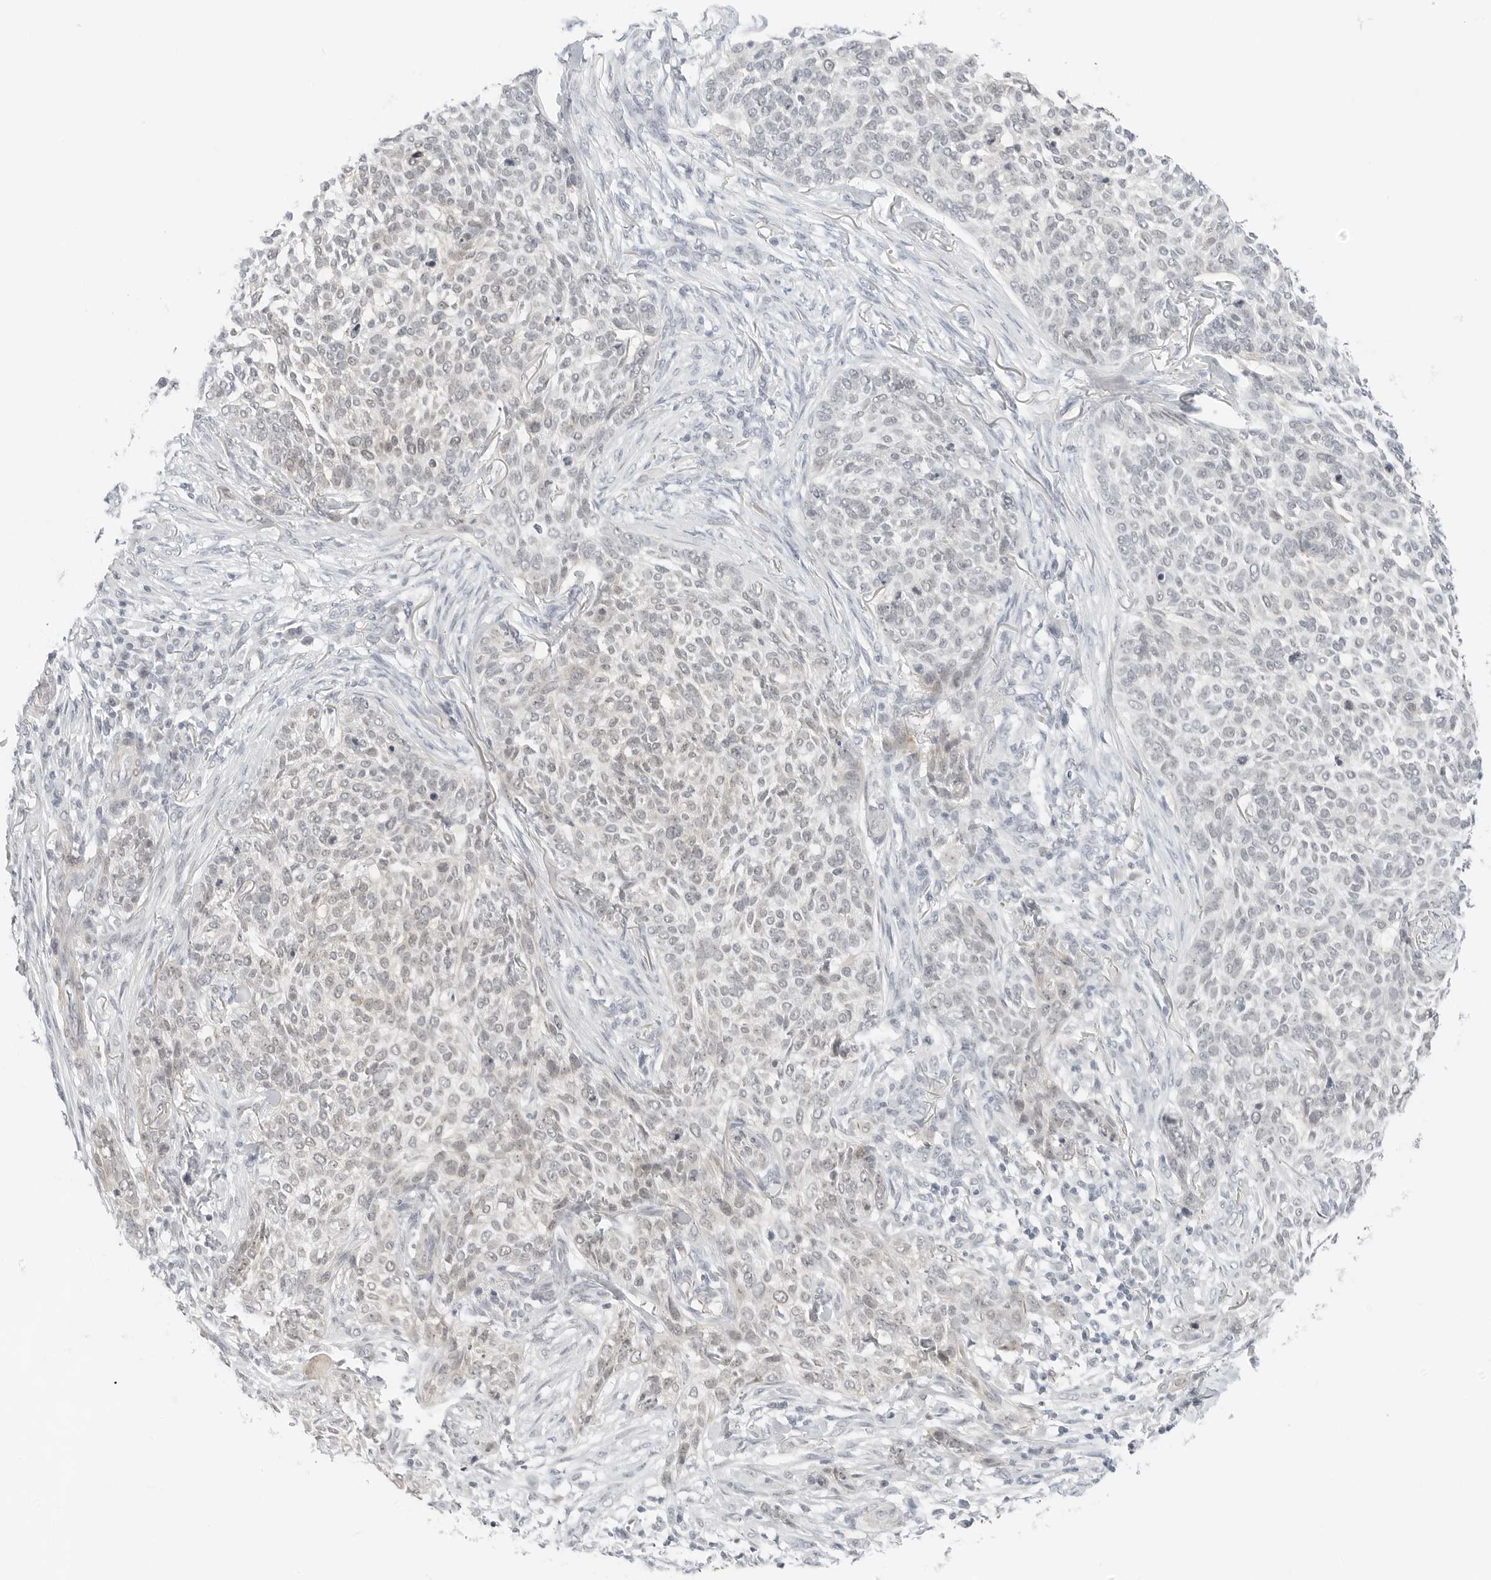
{"staining": {"intensity": "weak", "quantity": "<25%", "location": "cytoplasmic/membranous,nuclear"}, "tissue": "skin cancer", "cell_type": "Tumor cells", "image_type": "cancer", "snomed": [{"axis": "morphology", "description": "Basal cell carcinoma"}, {"axis": "topography", "description": "Skin"}], "caption": "DAB (3,3'-diaminobenzidine) immunohistochemical staining of skin cancer (basal cell carcinoma) demonstrates no significant staining in tumor cells. (DAB (3,3'-diaminobenzidine) IHC visualized using brightfield microscopy, high magnification).", "gene": "CCSAP", "patient": {"sex": "female", "age": 64}}